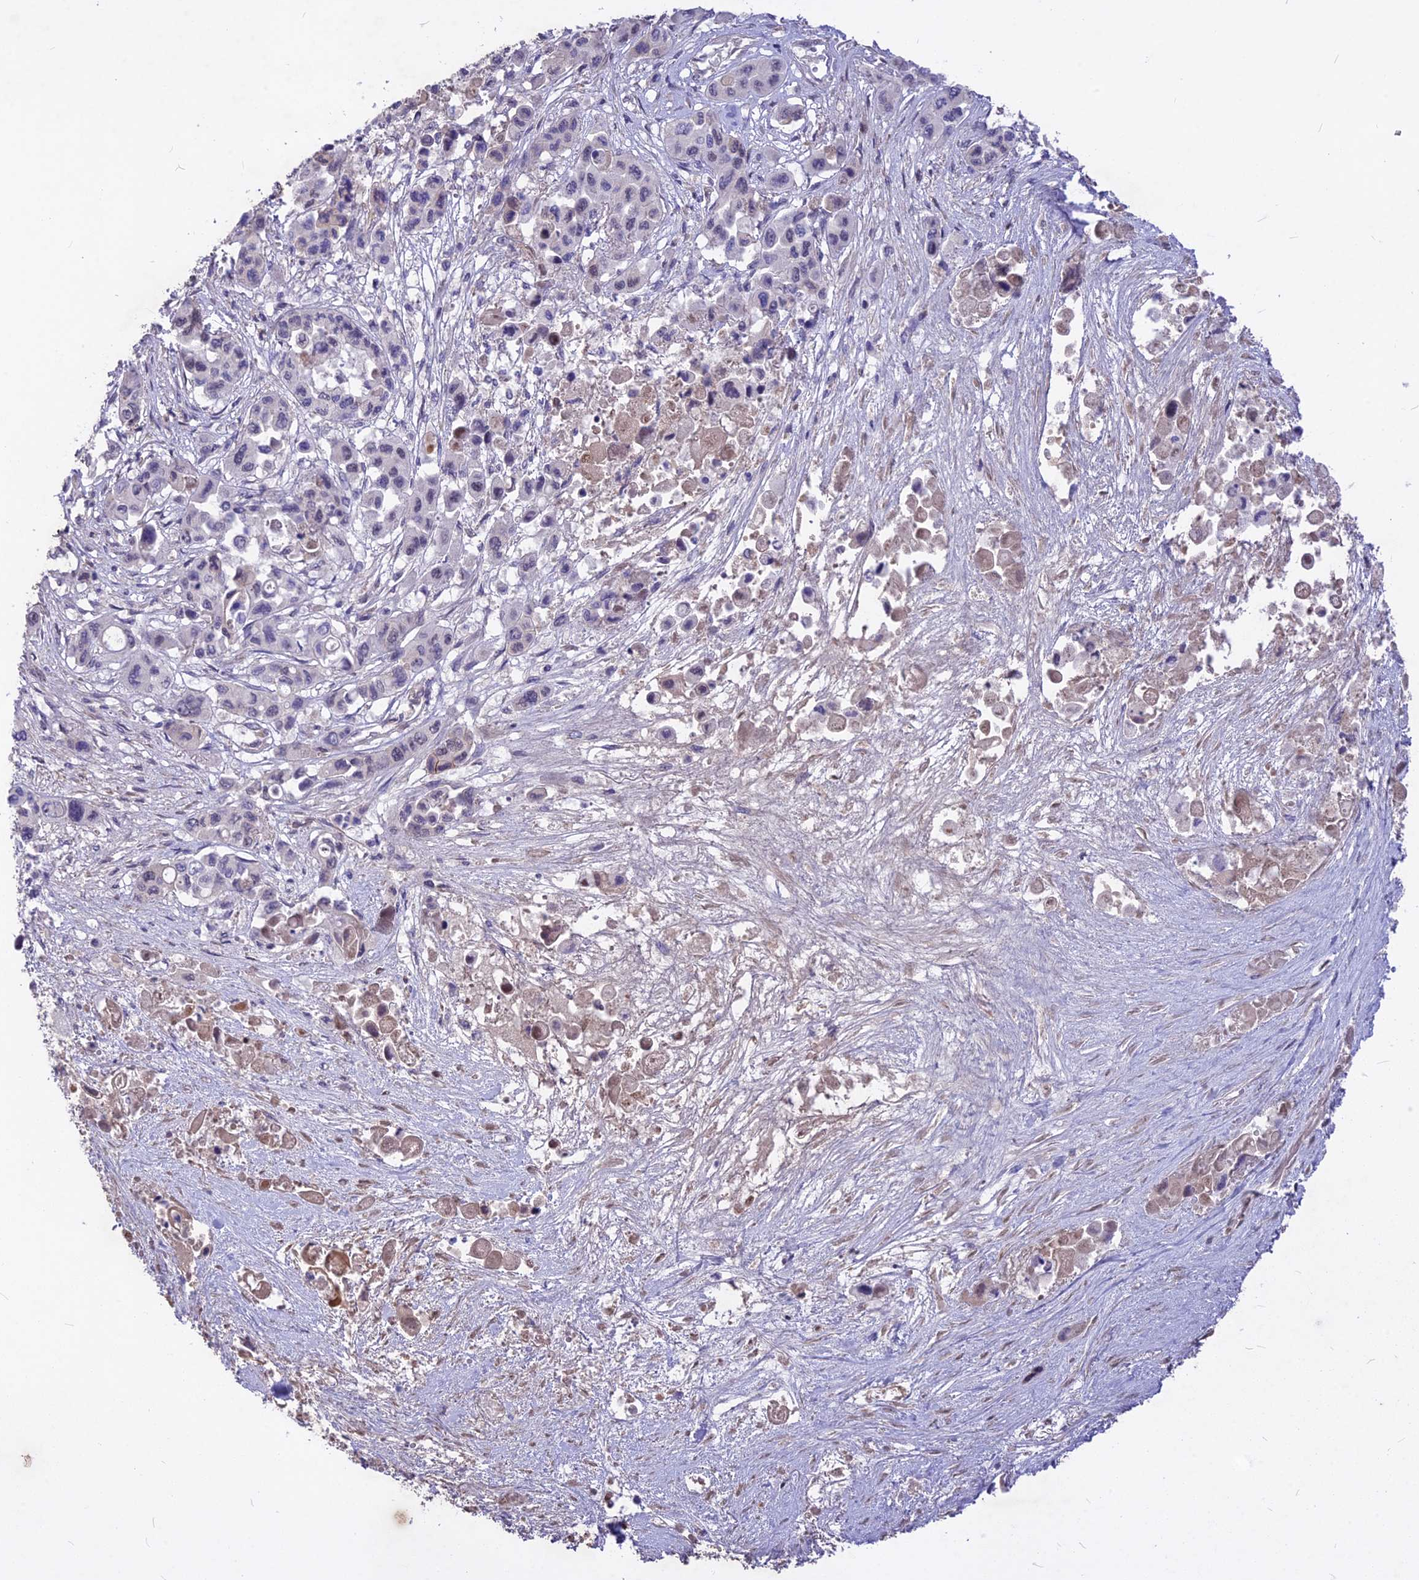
{"staining": {"intensity": "negative", "quantity": "none", "location": "none"}, "tissue": "pancreatic cancer", "cell_type": "Tumor cells", "image_type": "cancer", "snomed": [{"axis": "morphology", "description": "Adenocarcinoma, NOS"}, {"axis": "topography", "description": "Pancreas"}], "caption": "Tumor cells show no significant positivity in pancreatic adenocarcinoma.", "gene": "DIS3", "patient": {"sex": "male", "age": 92}}